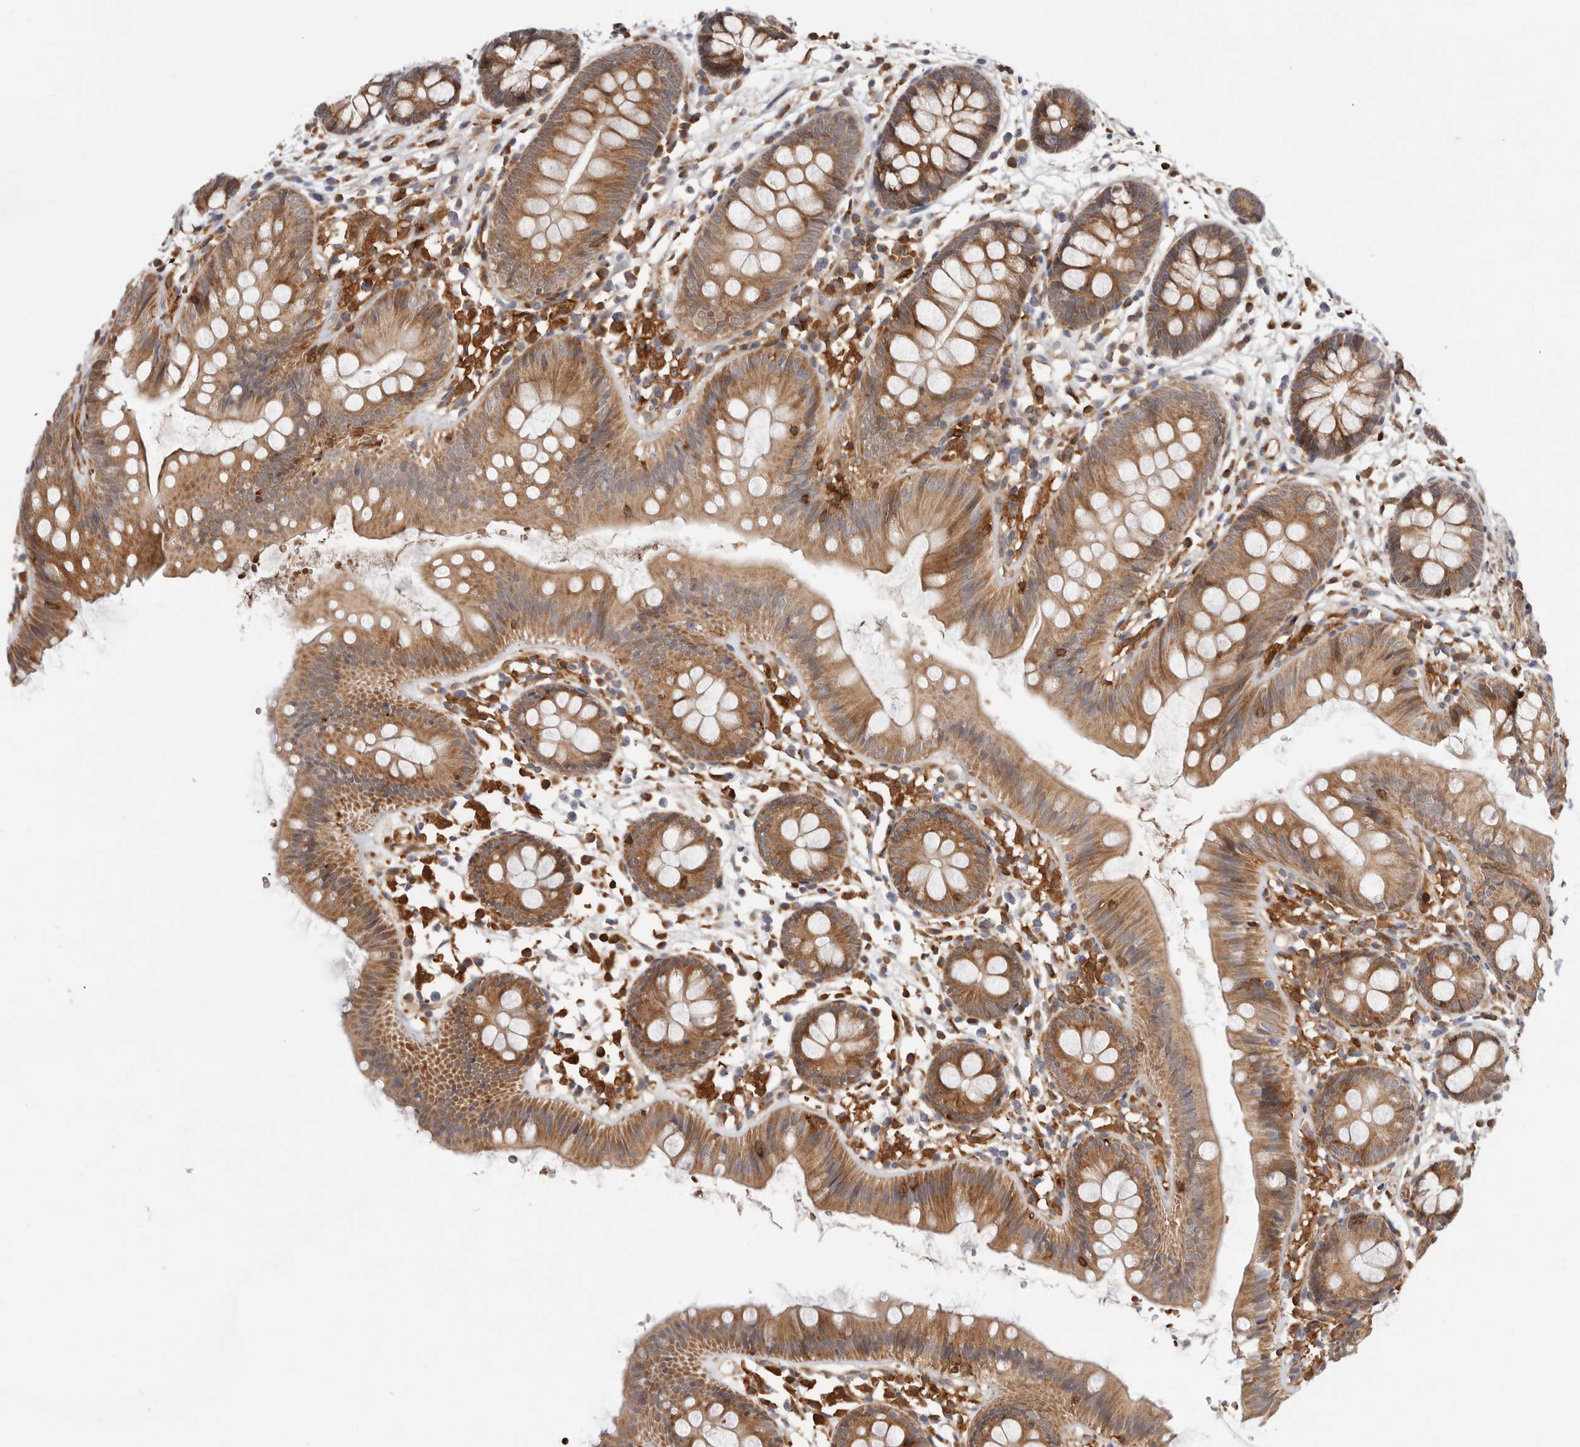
{"staining": {"intensity": "weak", "quantity": "25%-75%", "location": "cytoplasmic/membranous"}, "tissue": "colon", "cell_type": "Endothelial cells", "image_type": "normal", "snomed": [{"axis": "morphology", "description": "Normal tissue, NOS"}, {"axis": "topography", "description": "Colon"}], "caption": "This histopathology image shows IHC staining of unremarkable human colon, with low weak cytoplasmic/membranous positivity in approximately 25%-75% of endothelial cells.", "gene": "RNF213", "patient": {"sex": "male", "age": 56}}